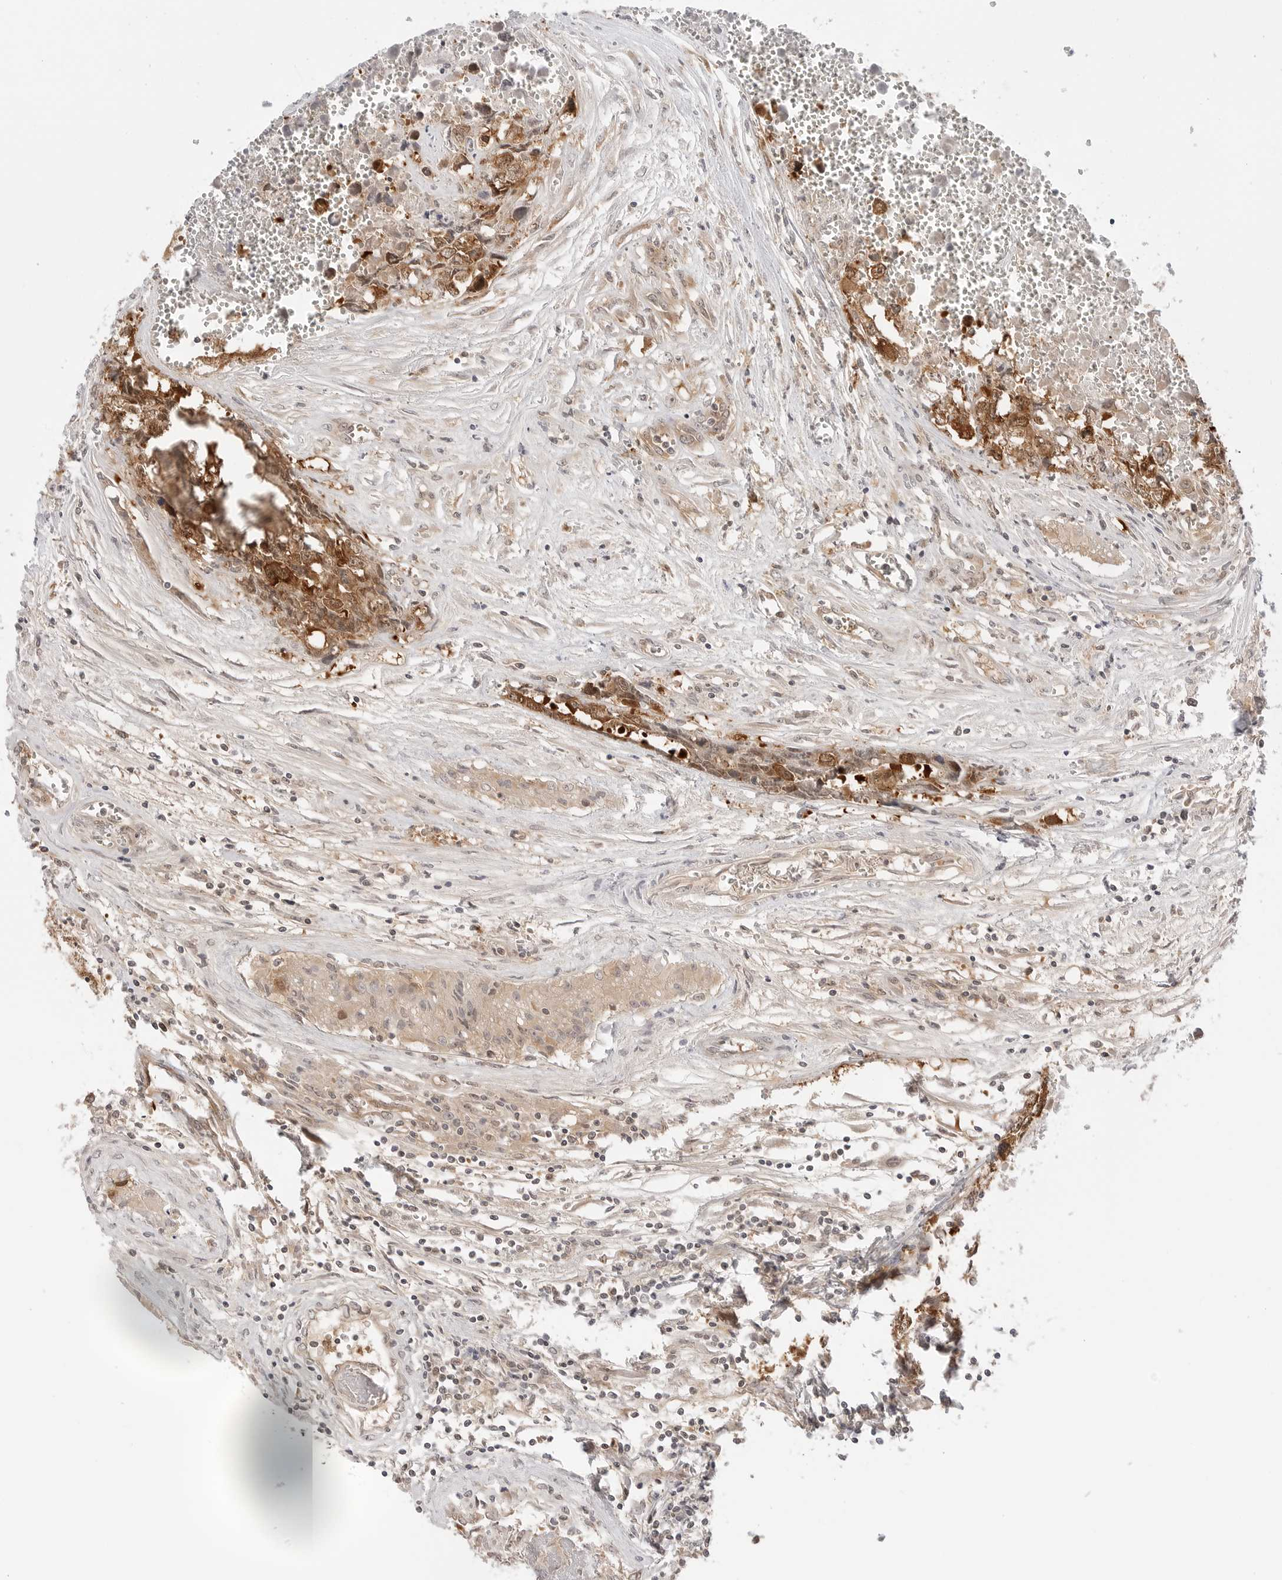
{"staining": {"intensity": "strong", "quantity": ">75%", "location": "cytoplasmic/membranous"}, "tissue": "testis cancer", "cell_type": "Tumor cells", "image_type": "cancer", "snomed": [{"axis": "morphology", "description": "Carcinoma, Embryonal, NOS"}, {"axis": "topography", "description": "Testis"}], "caption": "Embryonal carcinoma (testis) stained for a protein (brown) displays strong cytoplasmic/membranous positive positivity in about >75% of tumor cells.", "gene": "NUDC", "patient": {"sex": "male", "age": 31}}